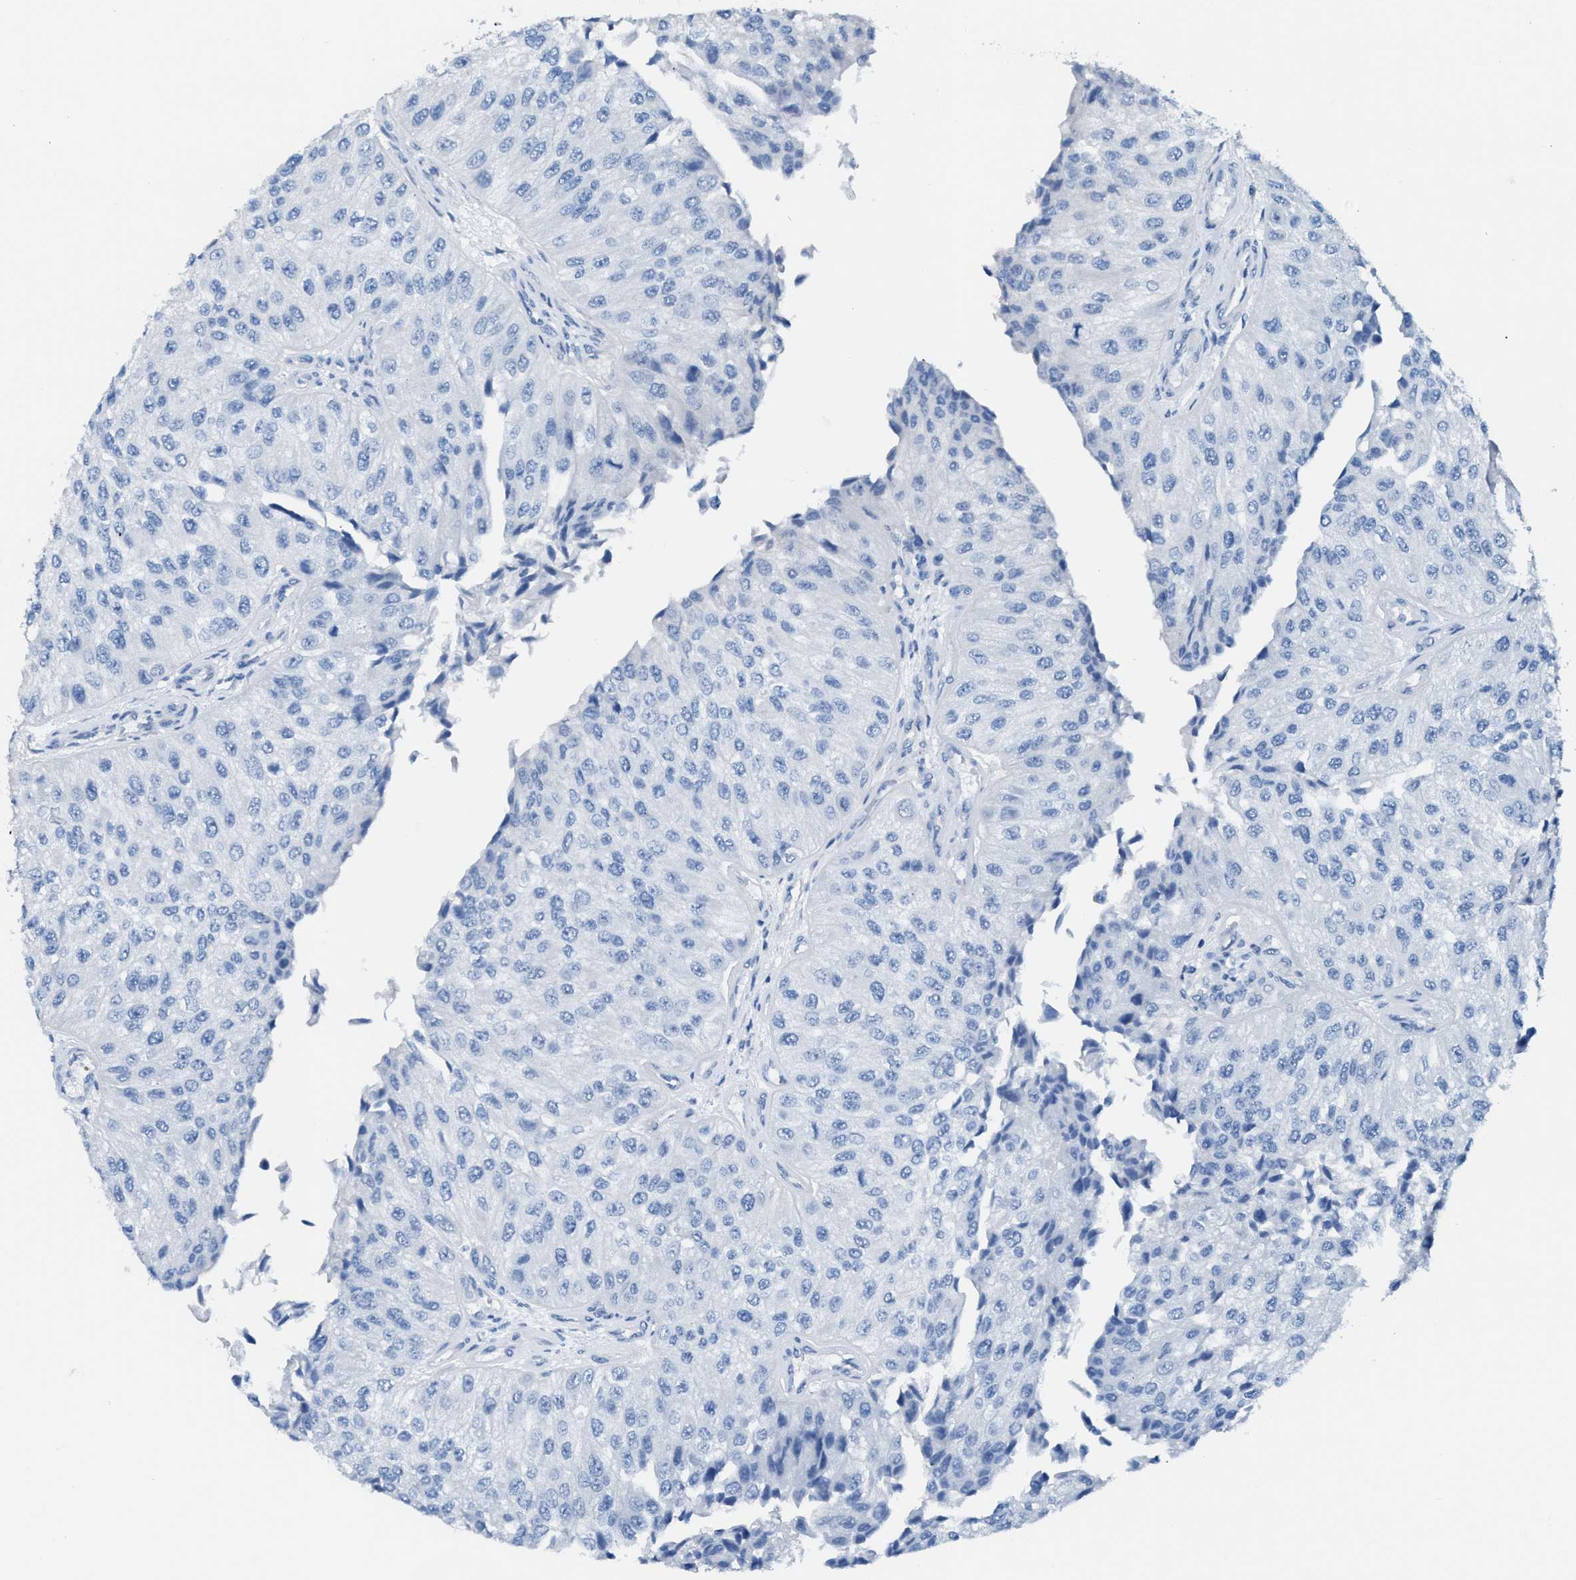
{"staining": {"intensity": "negative", "quantity": "none", "location": "none"}, "tissue": "urothelial cancer", "cell_type": "Tumor cells", "image_type": "cancer", "snomed": [{"axis": "morphology", "description": "Urothelial carcinoma, High grade"}, {"axis": "topography", "description": "Kidney"}, {"axis": "topography", "description": "Urinary bladder"}], "caption": "IHC photomicrograph of human high-grade urothelial carcinoma stained for a protein (brown), which exhibits no positivity in tumor cells.", "gene": "MPP3", "patient": {"sex": "male", "age": 77}}